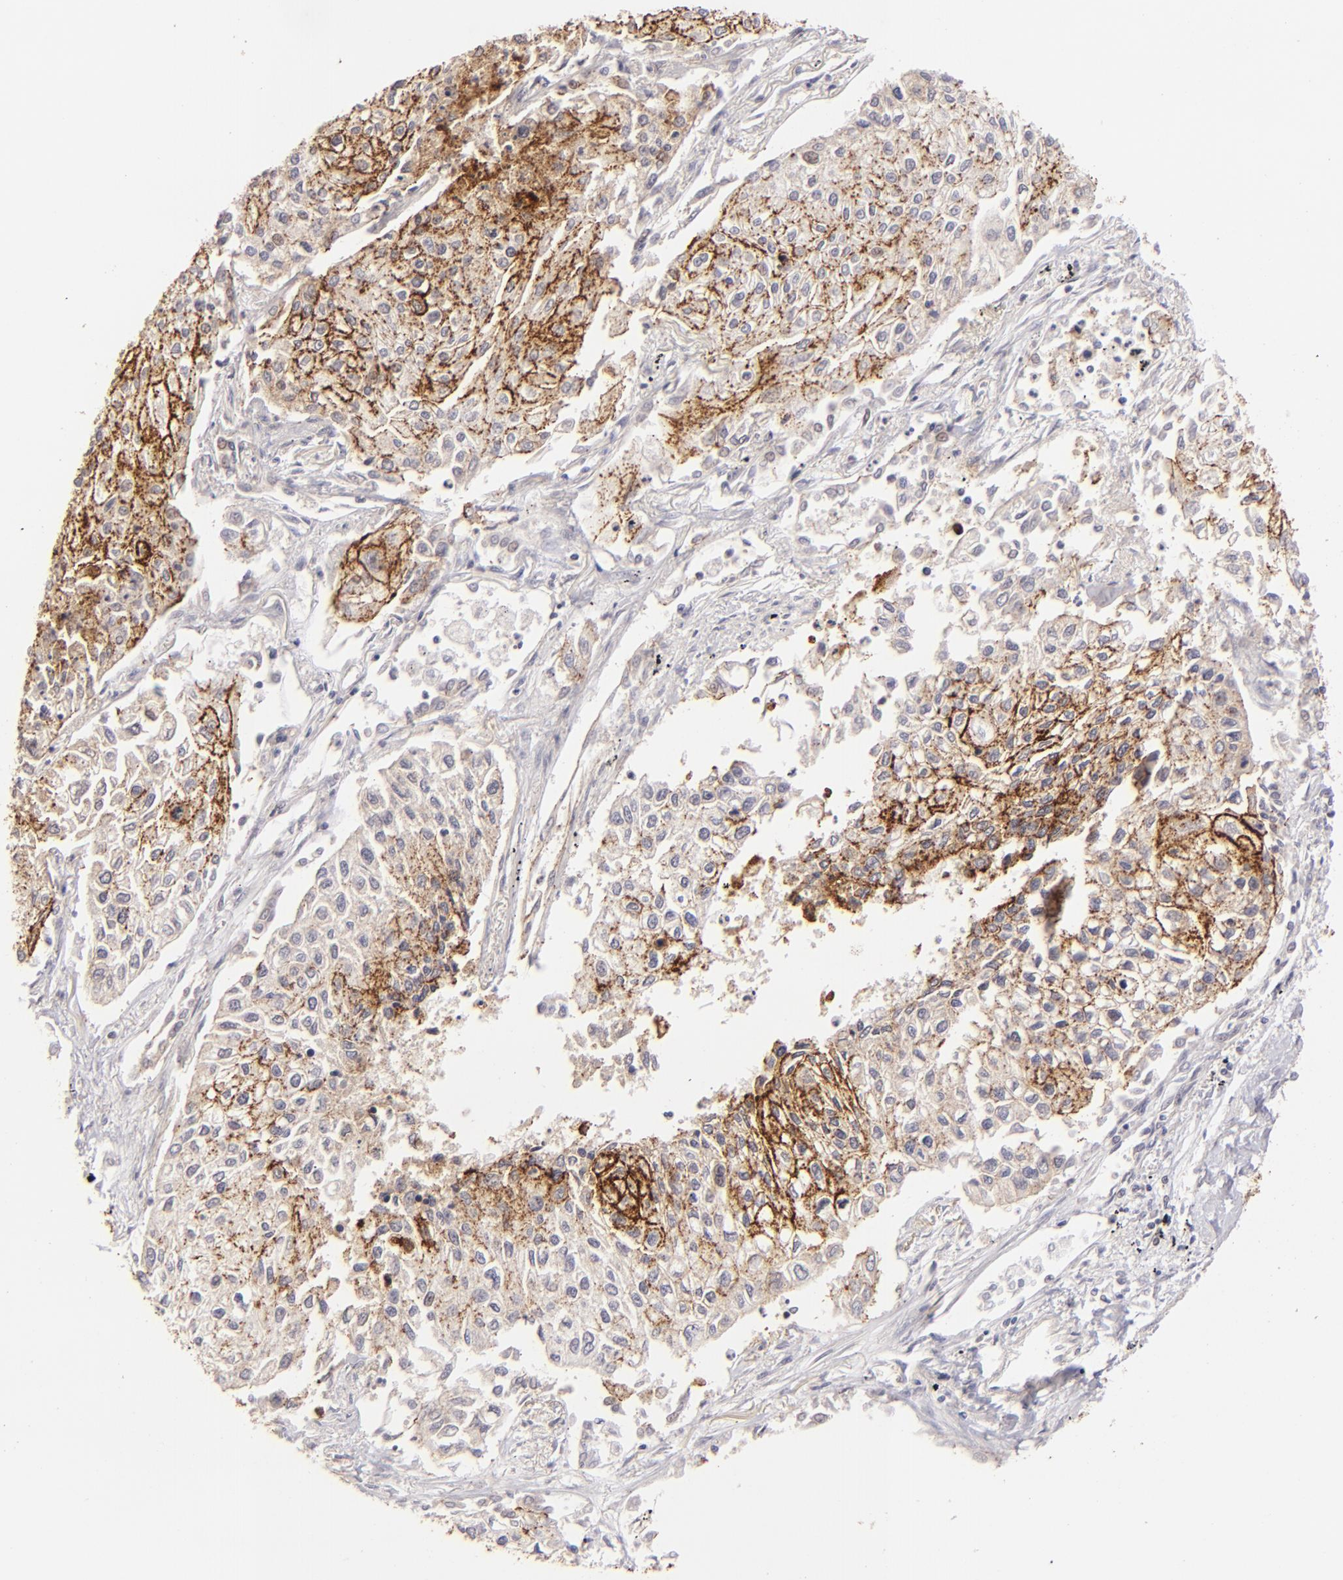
{"staining": {"intensity": "moderate", "quantity": ">75%", "location": "cytoplasmic/membranous"}, "tissue": "lung cancer", "cell_type": "Tumor cells", "image_type": "cancer", "snomed": [{"axis": "morphology", "description": "Squamous cell carcinoma, NOS"}, {"axis": "topography", "description": "Lung"}], "caption": "IHC photomicrograph of human lung cancer stained for a protein (brown), which exhibits medium levels of moderate cytoplasmic/membranous staining in approximately >75% of tumor cells.", "gene": "CLDN1", "patient": {"sex": "male", "age": 75}}